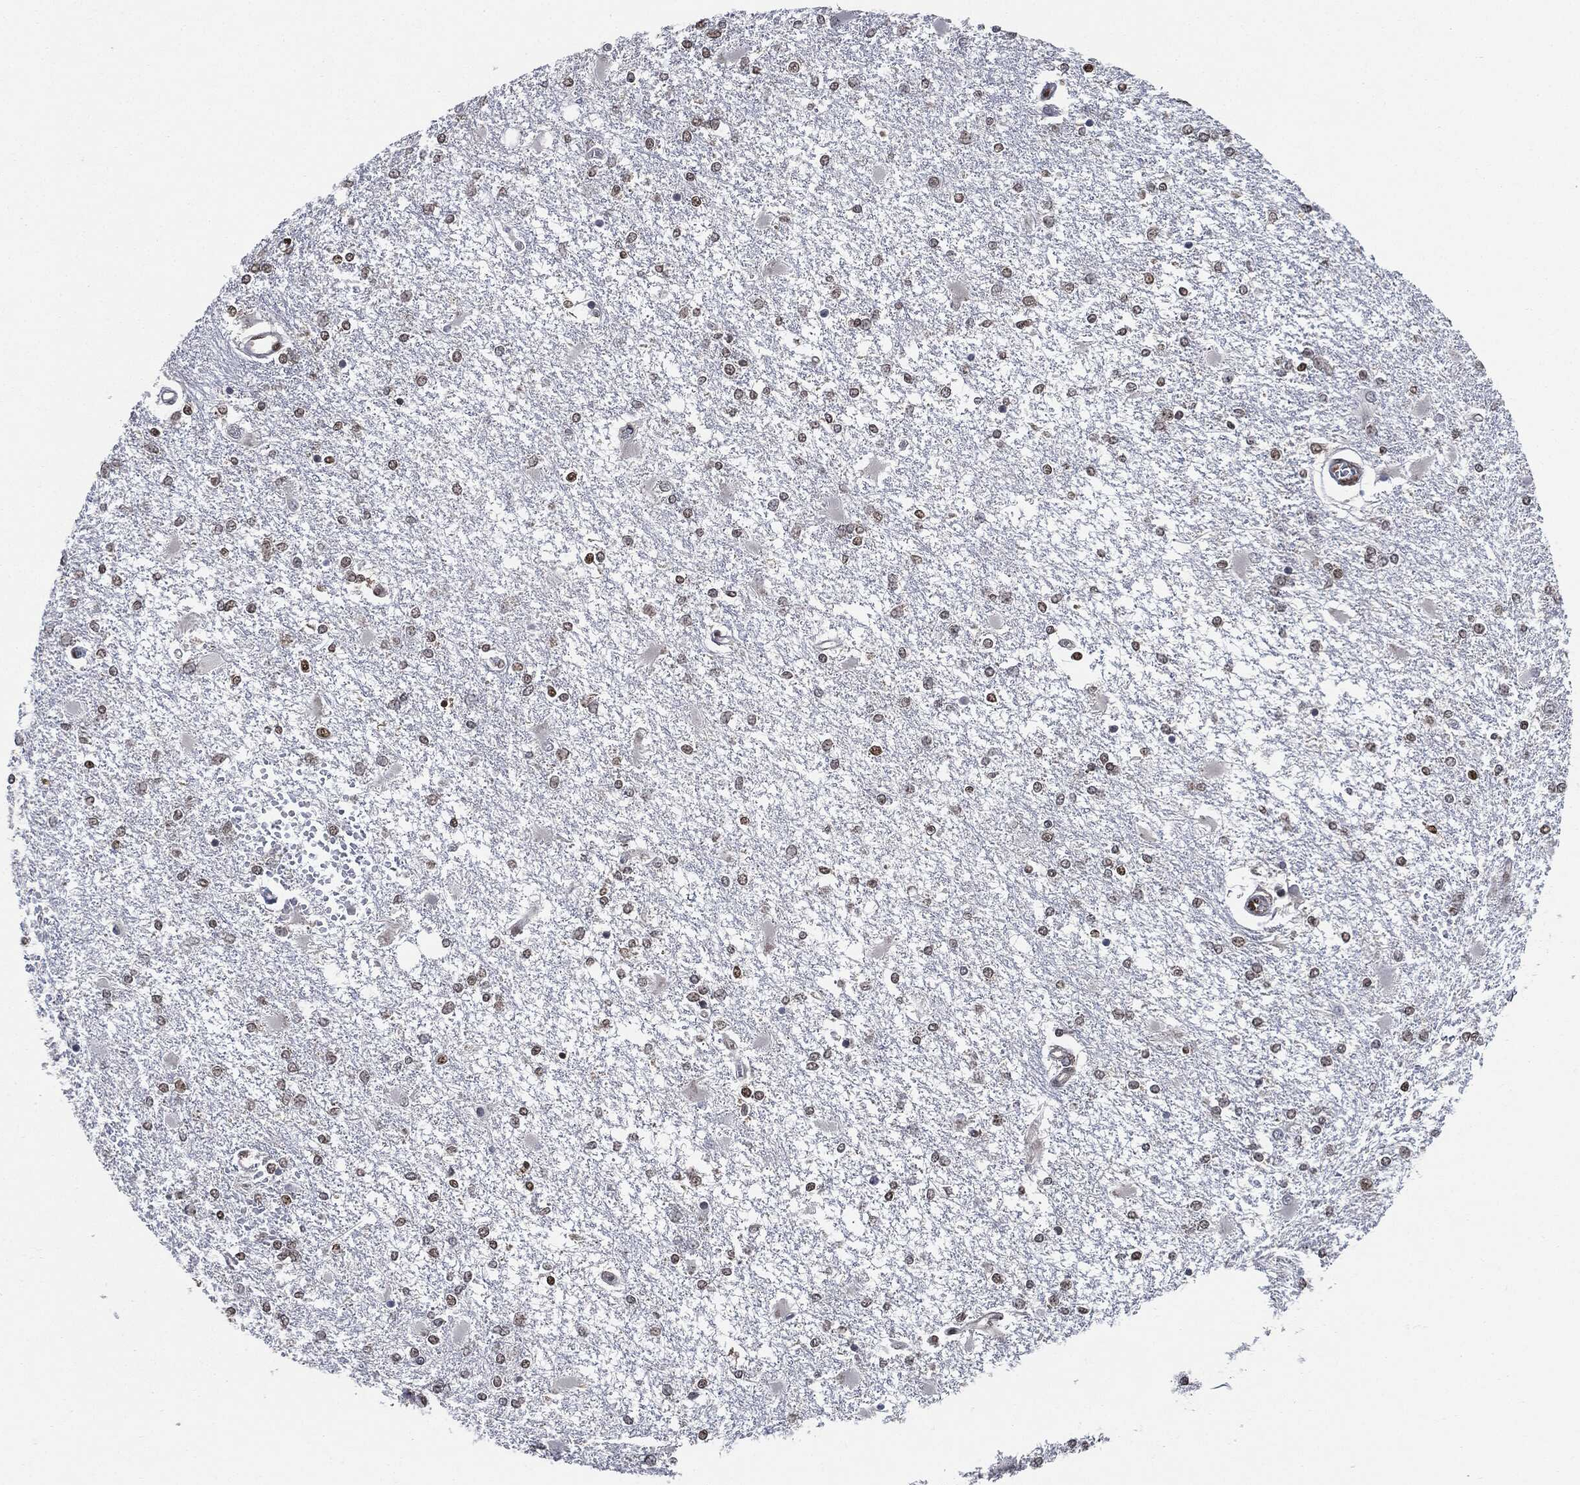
{"staining": {"intensity": "moderate", "quantity": "<25%", "location": "nuclear"}, "tissue": "glioma", "cell_type": "Tumor cells", "image_type": "cancer", "snomed": [{"axis": "morphology", "description": "Glioma, malignant, High grade"}, {"axis": "topography", "description": "Cerebral cortex"}], "caption": "This is an image of IHC staining of malignant glioma (high-grade), which shows moderate staining in the nuclear of tumor cells.", "gene": "PCNA", "patient": {"sex": "male", "age": 79}}